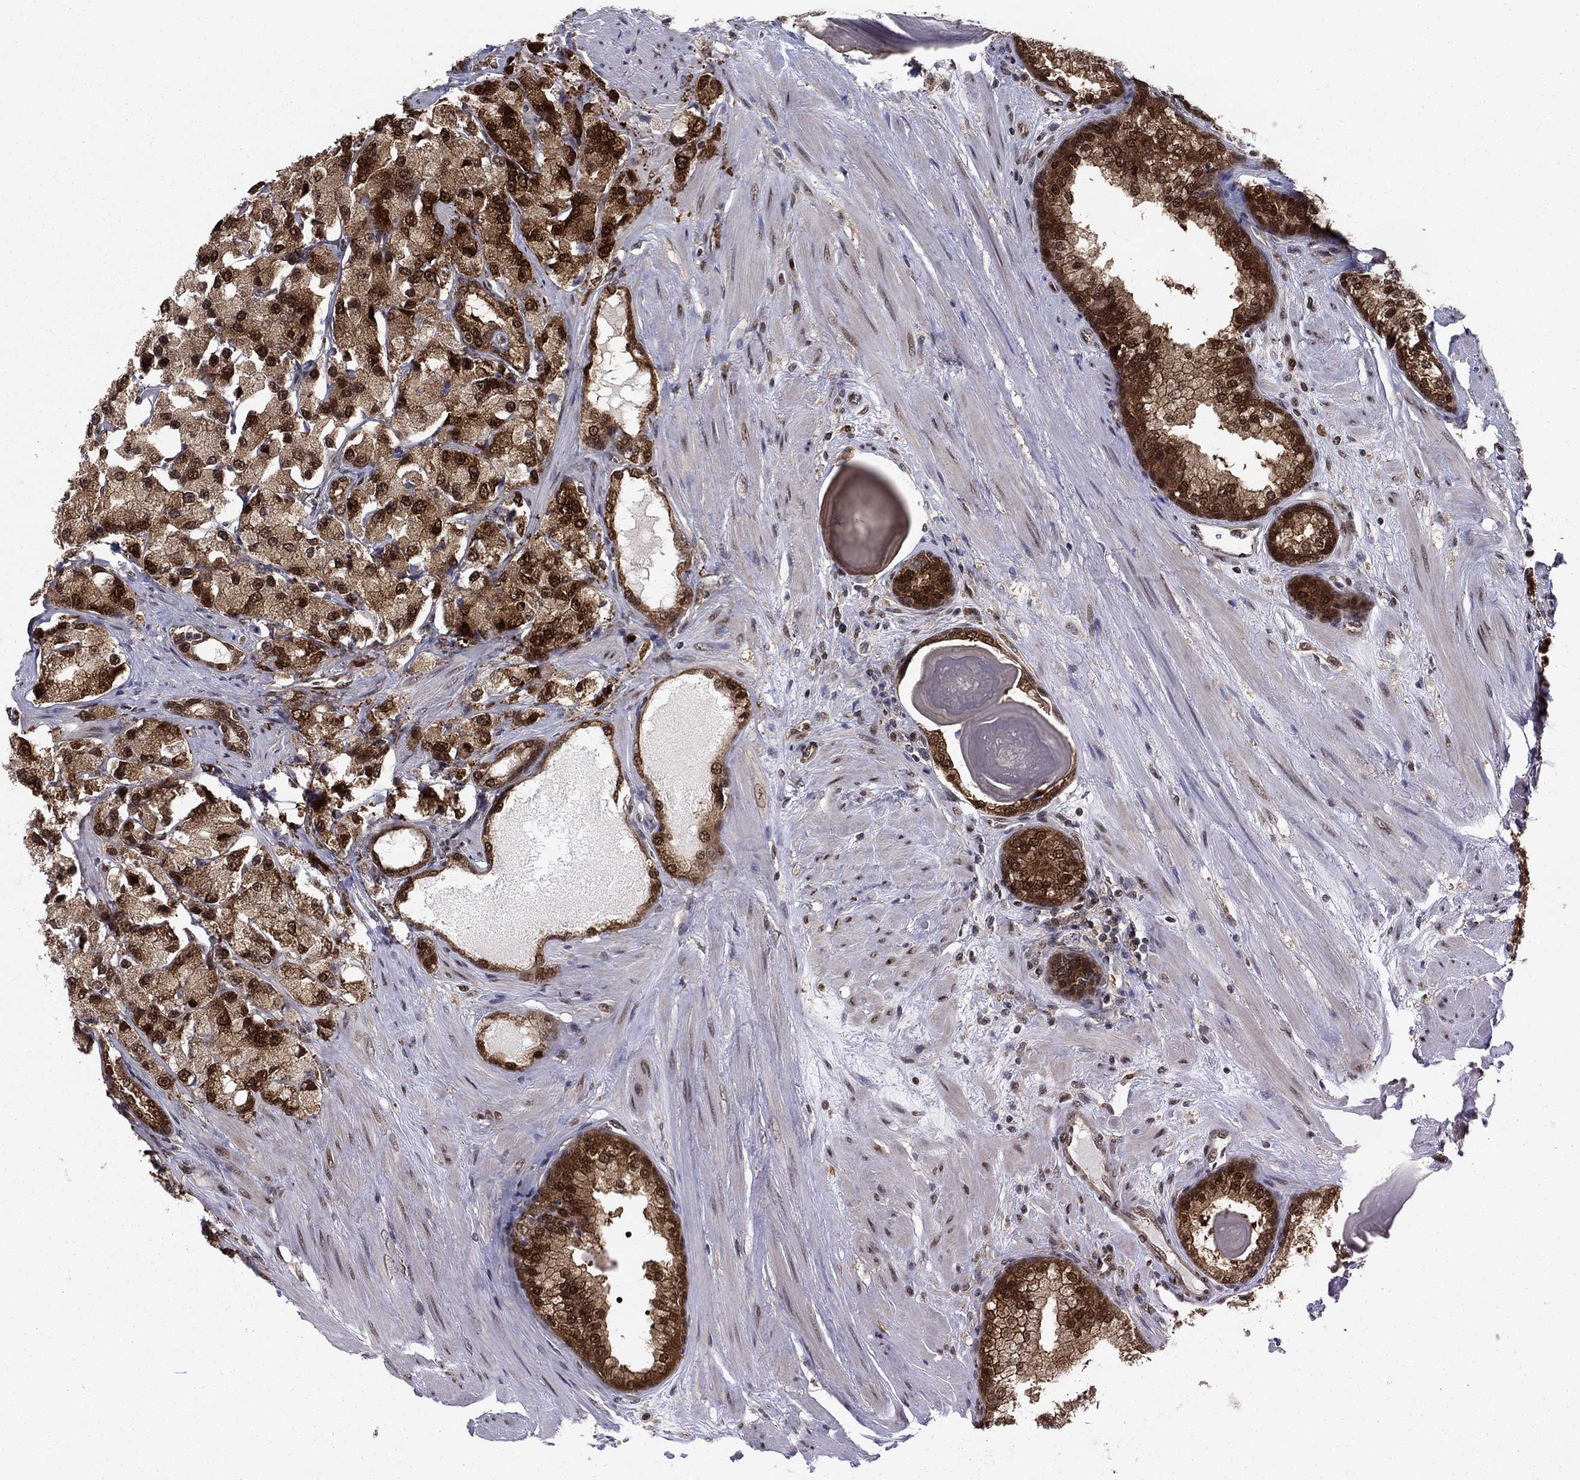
{"staining": {"intensity": "strong", "quantity": ">75%", "location": "cytoplasmic/membranous,nuclear"}, "tissue": "prostate cancer", "cell_type": "Tumor cells", "image_type": "cancer", "snomed": [{"axis": "morphology", "description": "Adenocarcinoma, NOS"}, {"axis": "topography", "description": "Prostate and seminal vesicle, NOS"}, {"axis": "topography", "description": "Prostate"}], "caption": "Immunohistochemical staining of prostate adenocarcinoma demonstrates high levels of strong cytoplasmic/membranous and nuclear protein expression in about >75% of tumor cells.", "gene": "FKBP4", "patient": {"sex": "male", "age": 64}}